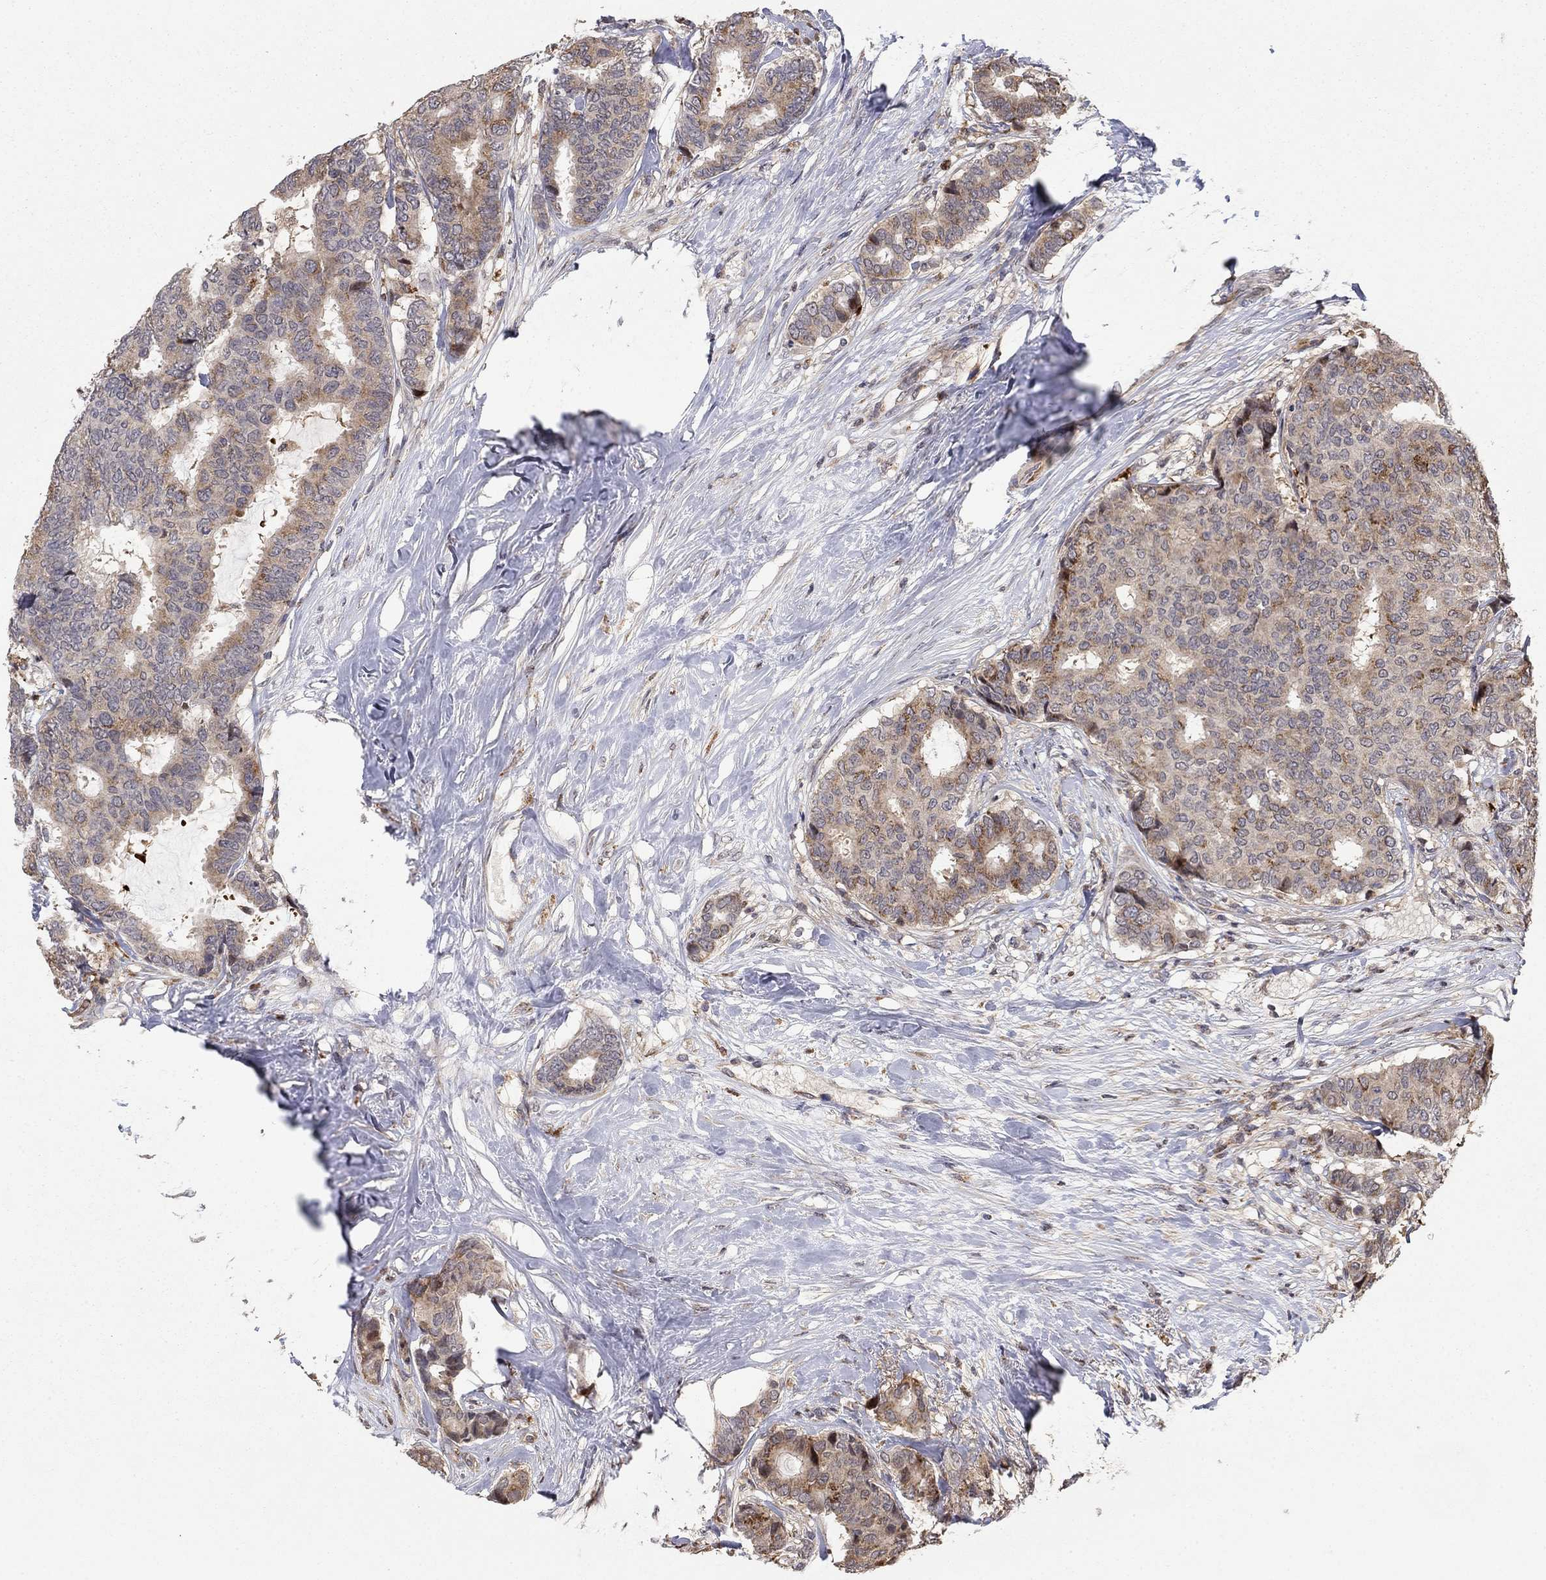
{"staining": {"intensity": "weak", "quantity": "25%-75%", "location": "cytoplasmic/membranous"}, "tissue": "breast cancer", "cell_type": "Tumor cells", "image_type": "cancer", "snomed": [{"axis": "morphology", "description": "Duct carcinoma"}, {"axis": "topography", "description": "Breast"}], "caption": "Tumor cells exhibit low levels of weak cytoplasmic/membranous staining in approximately 25%-75% of cells in human infiltrating ductal carcinoma (breast).", "gene": "LPCAT4", "patient": {"sex": "female", "age": 75}}